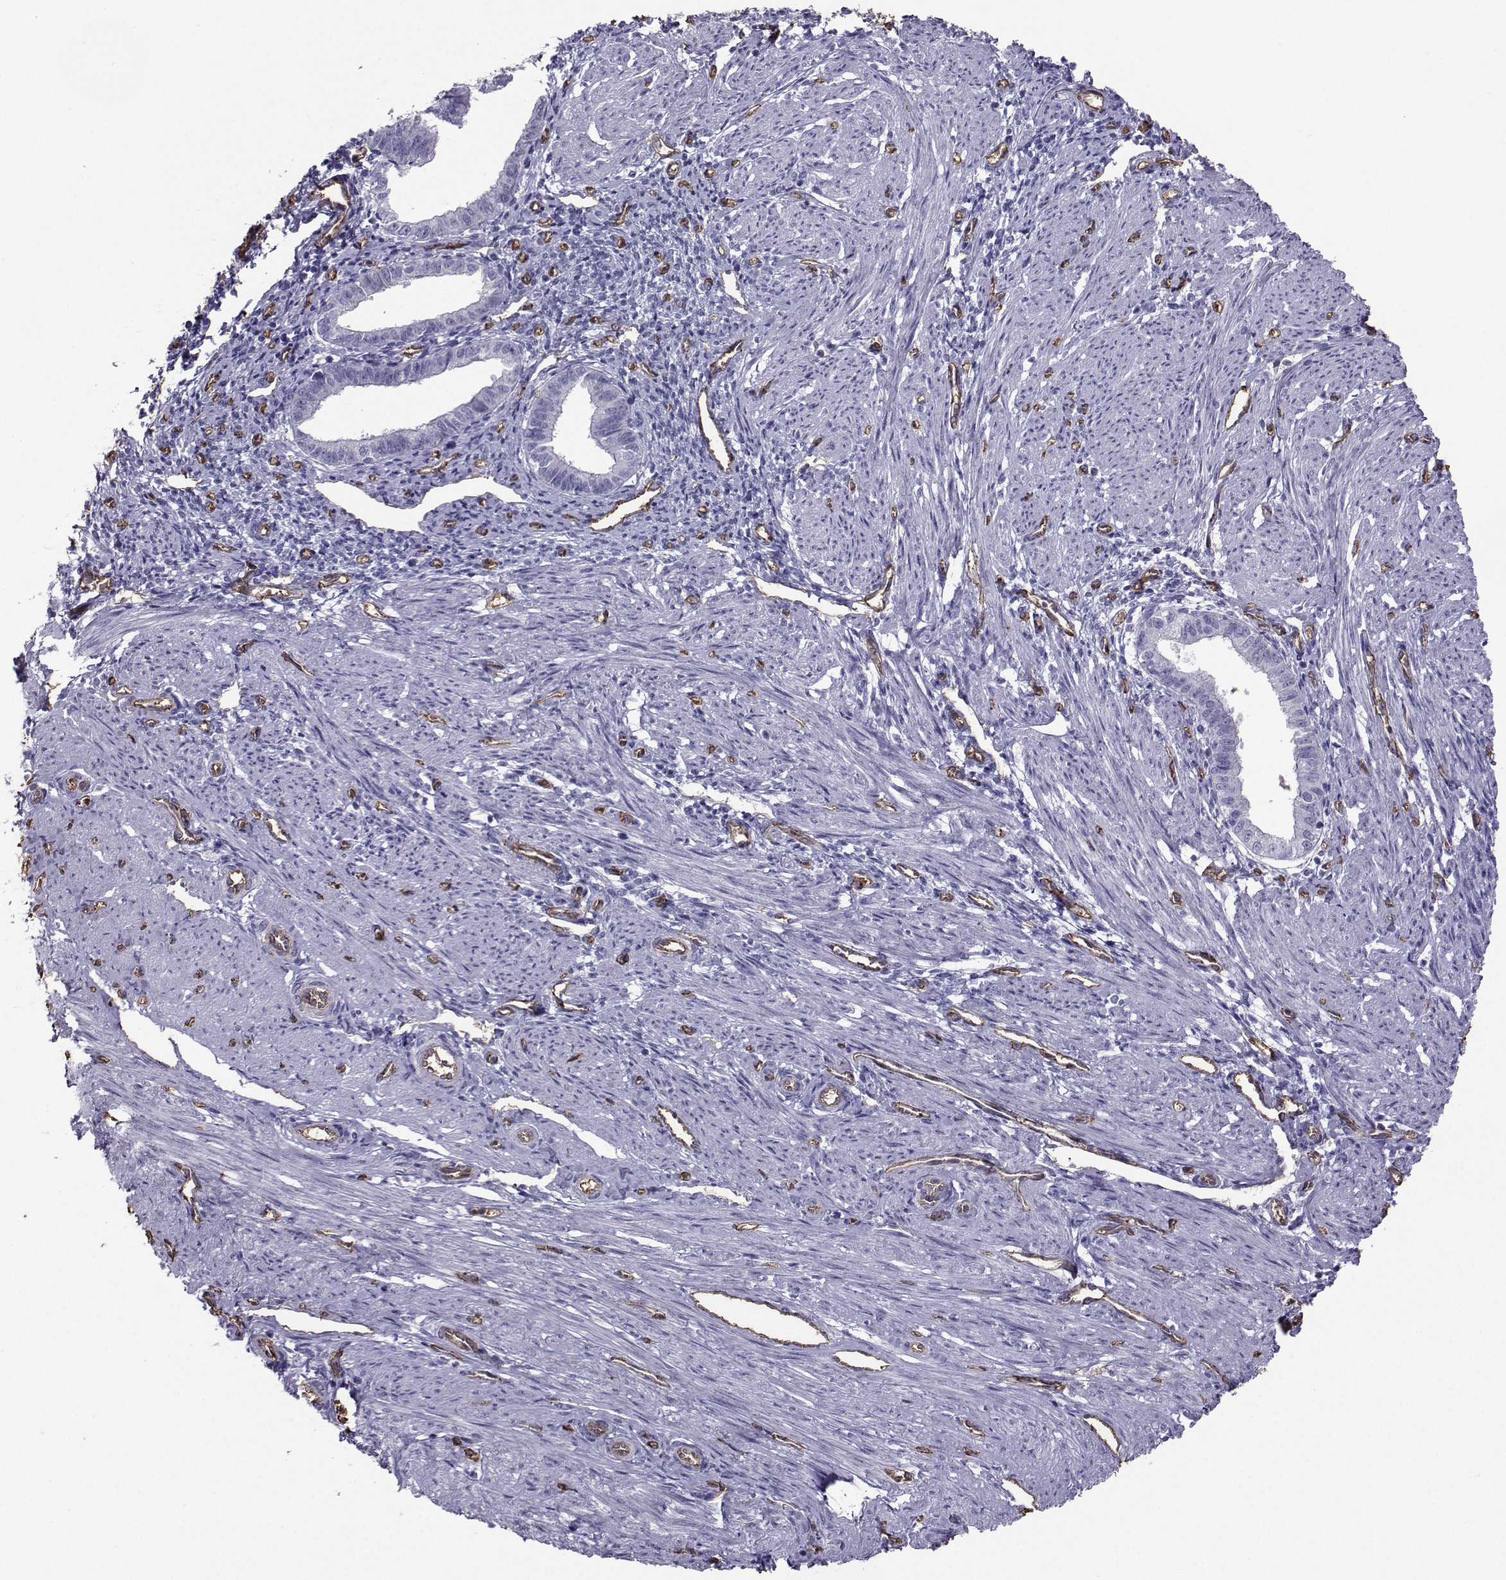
{"staining": {"intensity": "negative", "quantity": "none", "location": "none"}, "tissue": "endometrium", "cell_type": "Cells in endometrial stroma", "image_type": "normal", "snomed": [{"axis": "morphology", "description": "Normal tissue, NOS"}, {"axis": "topography", "description": "Endometrium"}], "caption": "Immunohistochemistry histopathology image of unremarkable human endometrium stained for a protein (brown), which exhibits no expression in cells in endometrial stroma.", "gene": "CLUL1", "patient": {"sex": "female", "age": 37}}